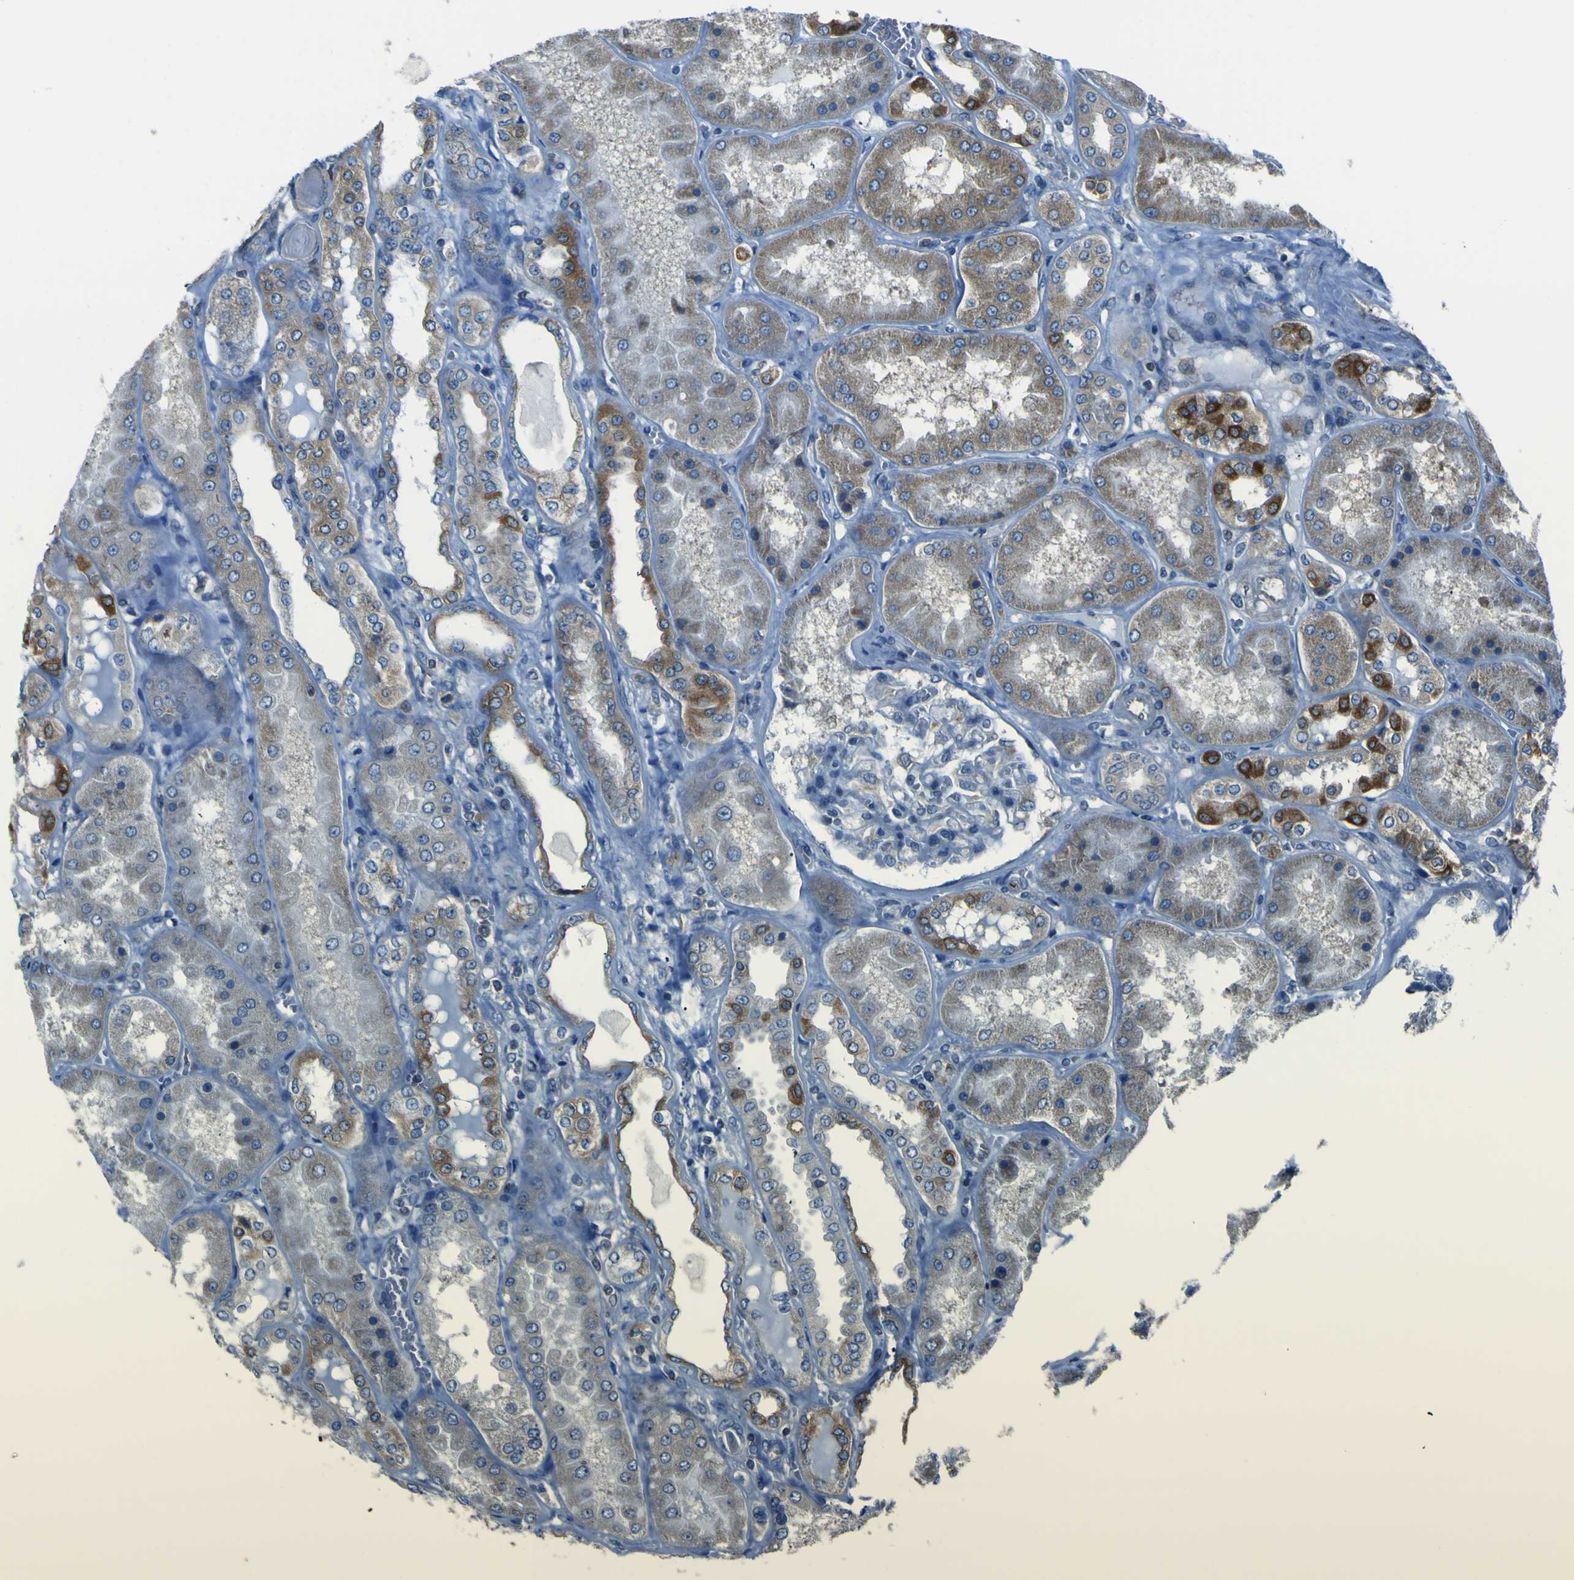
{"staining": {"intensity": "negative", "quantity": "none", "location": "none"}, "tissue": "kidney", "cell_type": "Cells in glomeruli", "image_type": "normal", "snomed": [{"axis": "morphology", "description": "Normal tissue, NOS"}, {"axis": "topography", "description": "Kidney"}], "caption": "Kidney stained for a protein using IHC reveals no positivity cells in glomeruli.", "gene": "STIM1", "patient": {"sex": "female", "age": 56}}